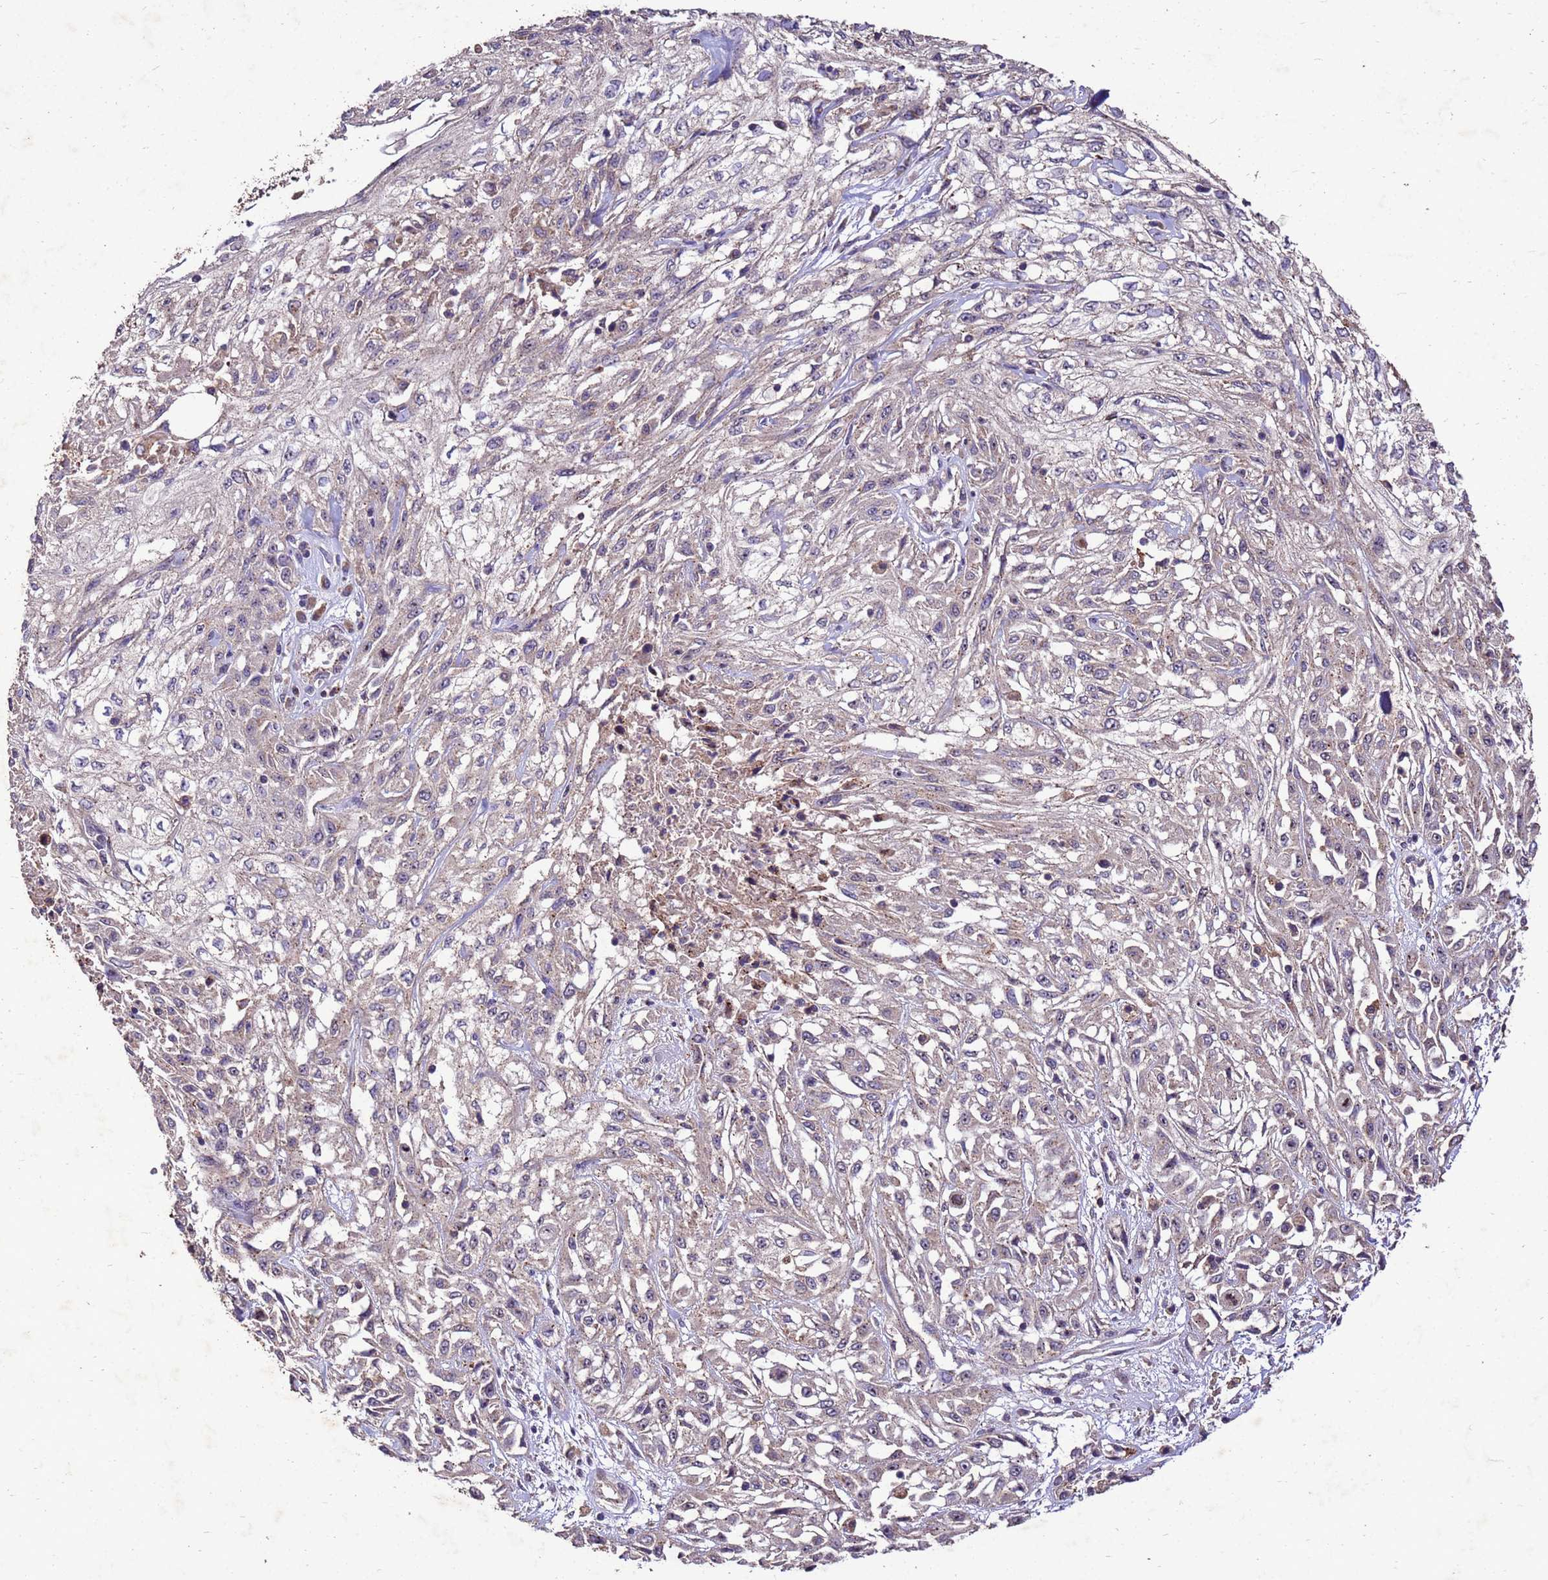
{"staining": {"intensity": "negative", "quantity": "none", "location": "none"}, "tissue": "skin cancer", "cell_type": "Tumor cells", "image_type": "cancer", "snomed": [{"axis": "morphology", "description": "Squamous cell carcinoma, NOS"}, {"axis": "morphology", "description": "Squamous cell carcinoma, metastatic, NOS"}, {"axis": "topography", "description": "Skin"}, {"axis": "topography", "description": "Lymph node"}], "caption": "Skin cancer stained for a protein using immunohistochemistry demonstrates no expression tumor cells.", "gene": "TOR4A", "patient": {"sex": "male", "age": 75}}